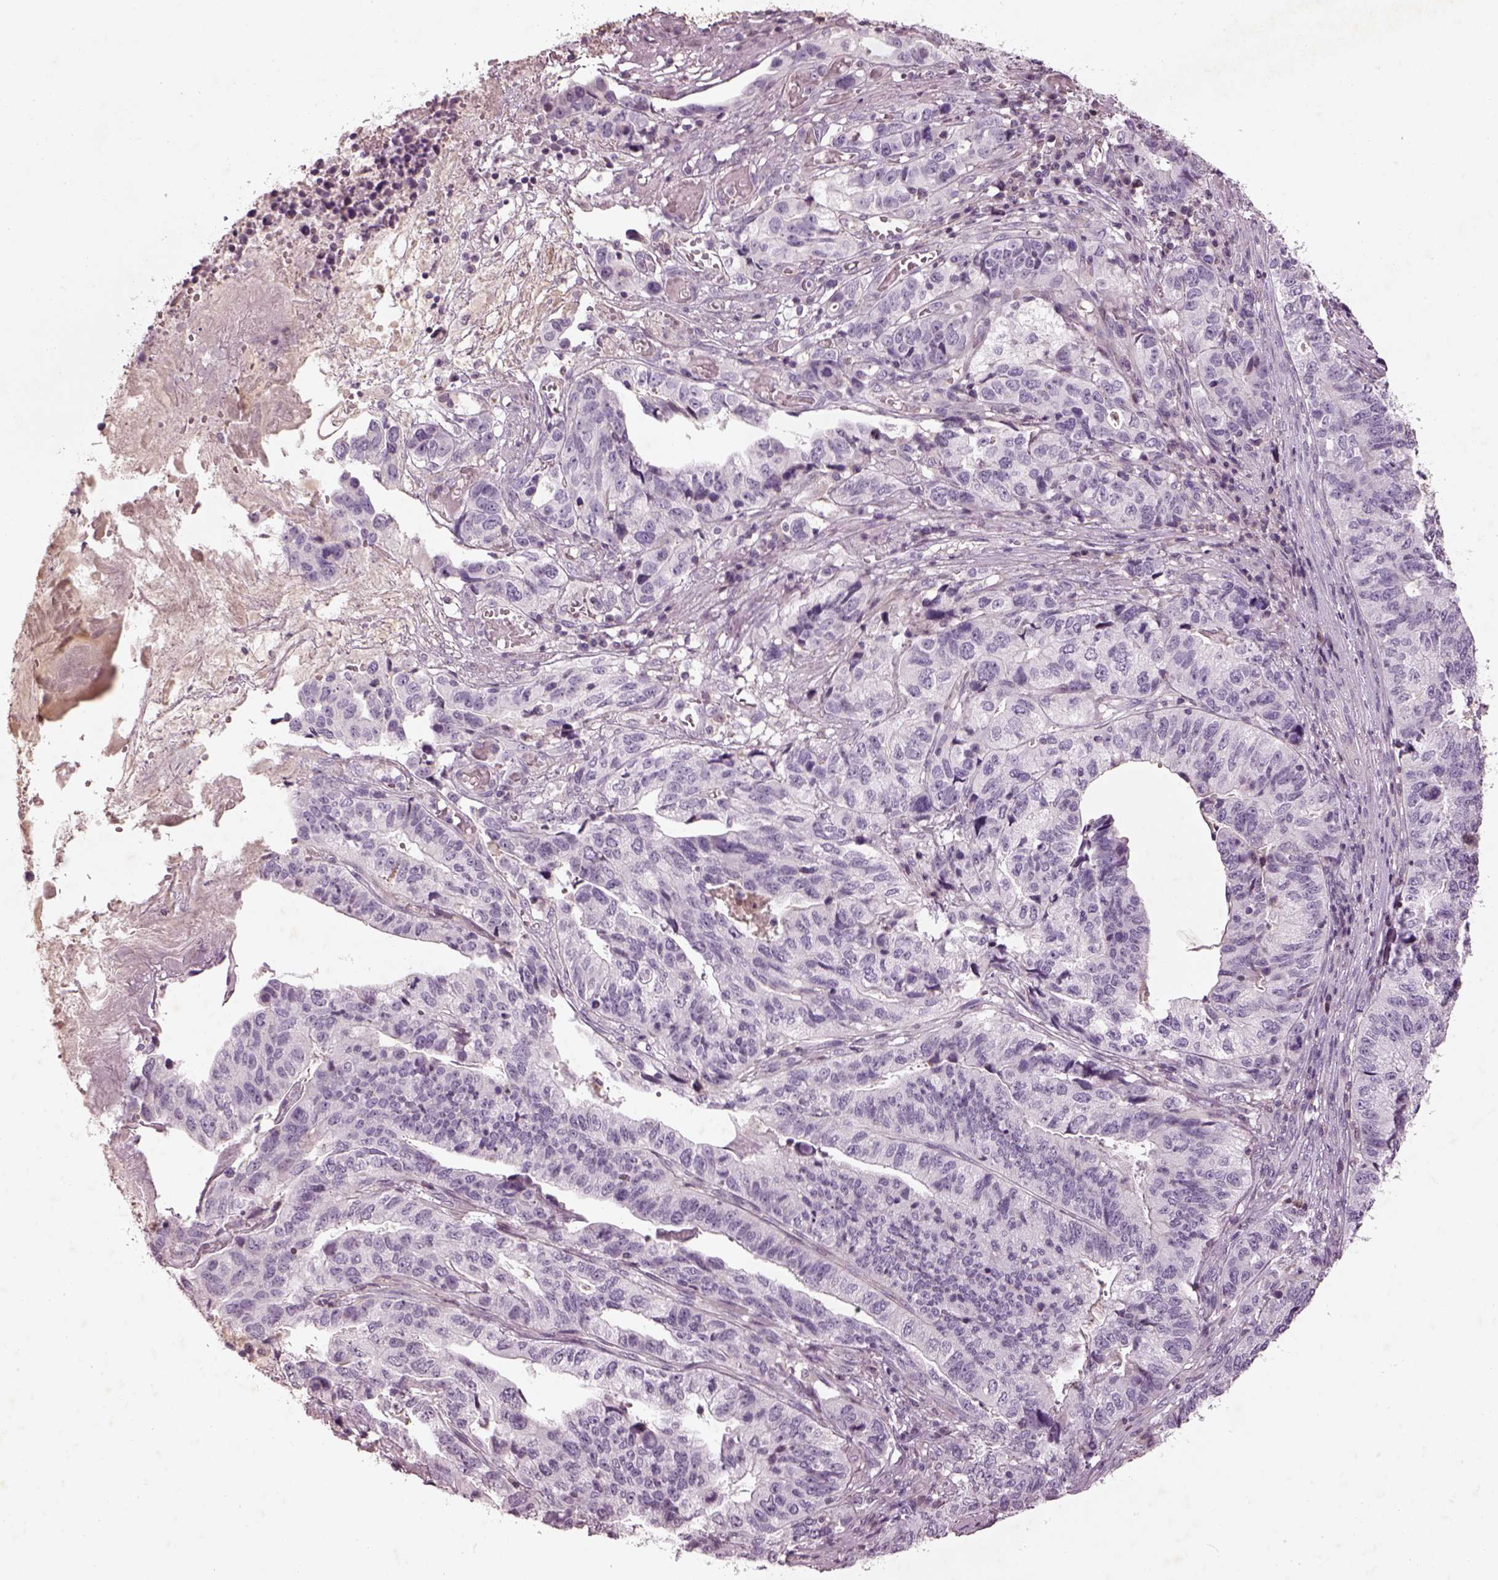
{"staining": {"intensity": "negative", "quantity": "none", "location": "none"}, "tissue": "stomach cancer", "cell_type": "Tumor cells", "image_type": "cancer", "snomed": [{"axis": "morphology", "description": "Adenocarcinoma, NOS"}, {"axis": "topography", "description": "Stomach, upper"}], "caption": "Immunohistochemistry histopathology image of stomach adenocarcinoma stained for a protein (brown), which shows no positivity in tumor cells.", "gene": "TLX3", "patient": {"sex": "female", "age": 67}}